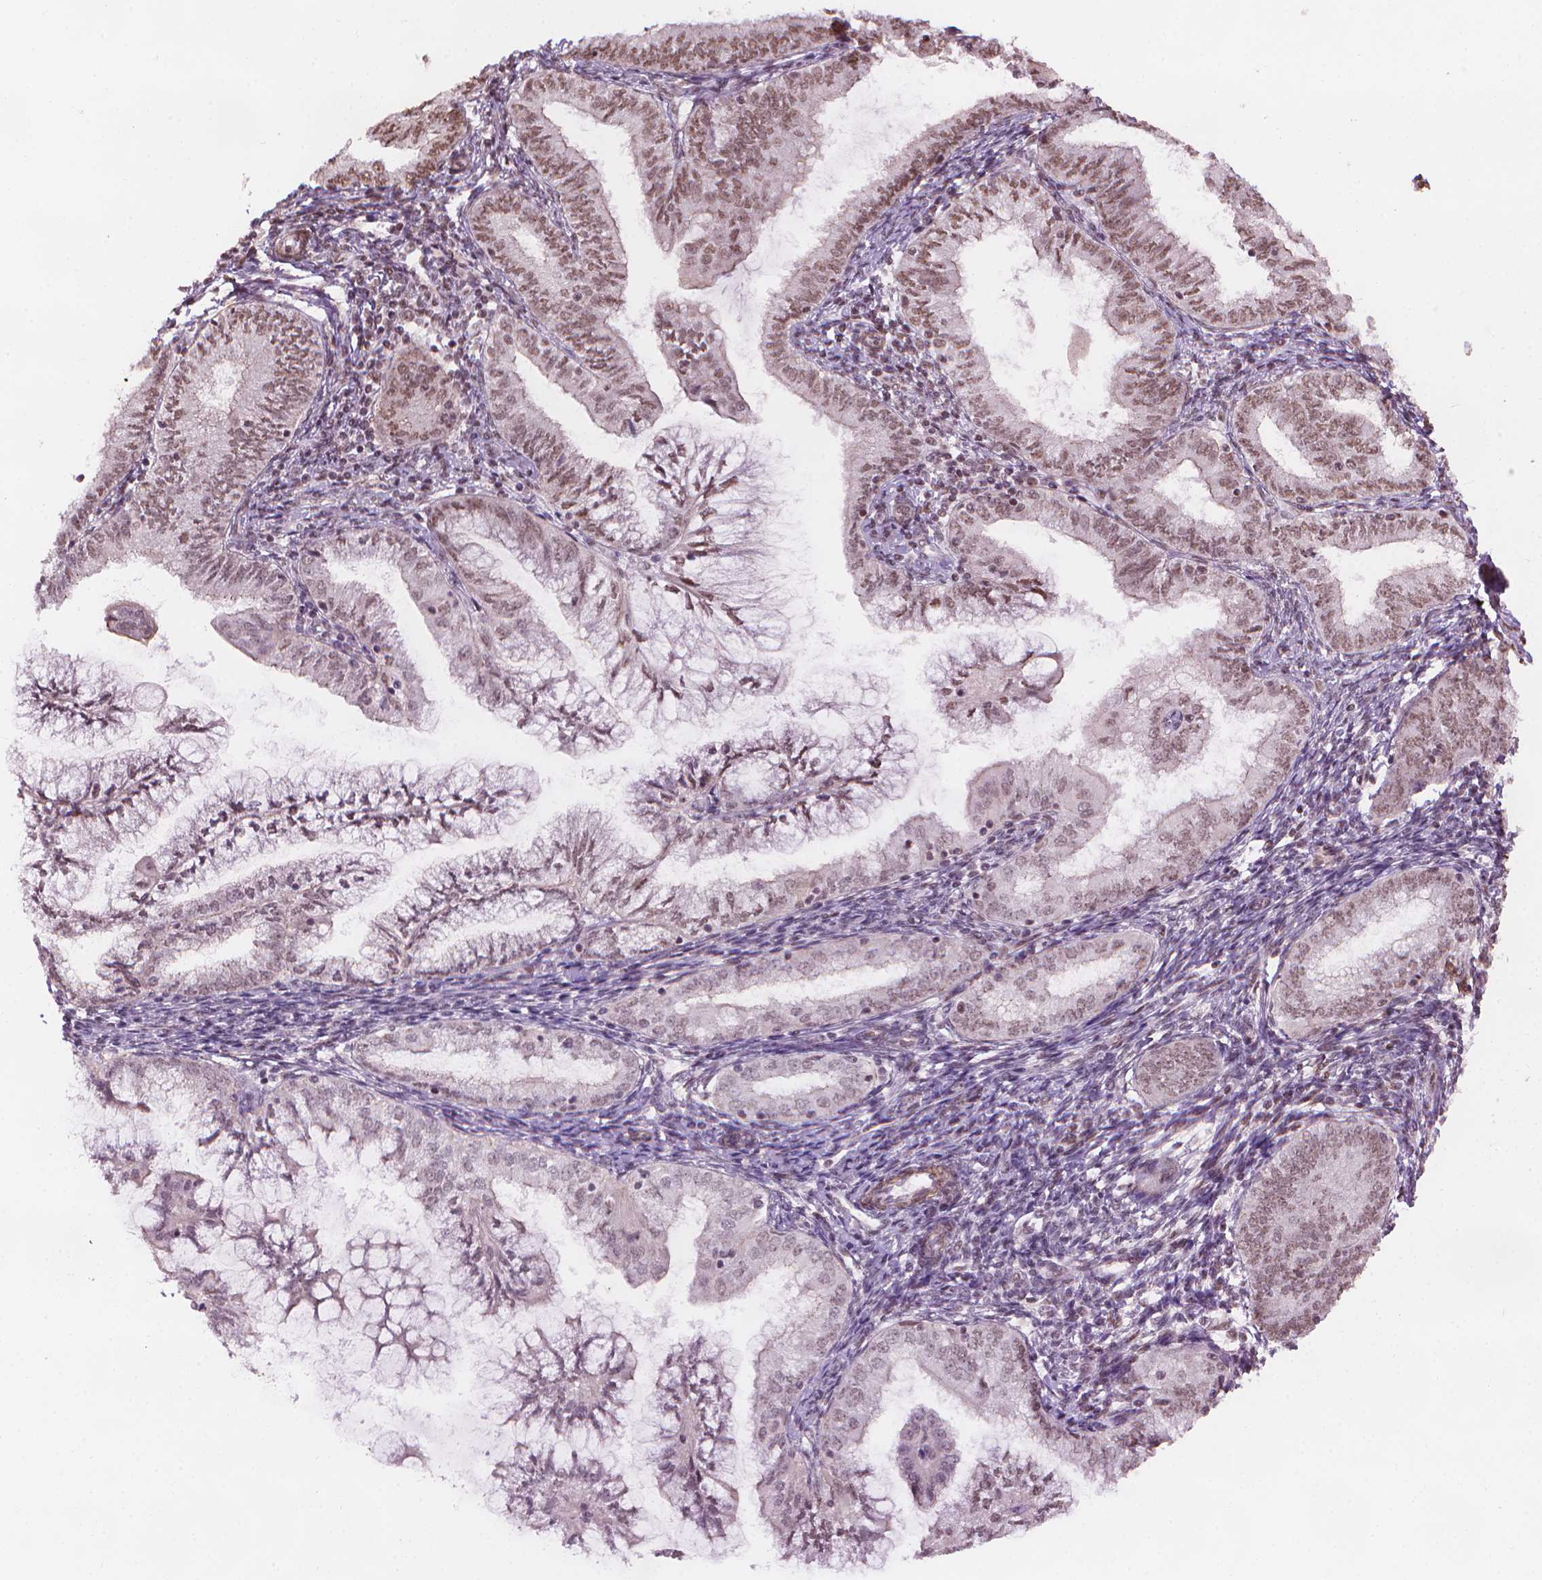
{"staining": {"intensity": "moderate", "quantity": "25%-75%", "location": "nuclear"}, "tissue": "endometrial cancer", "cell_type": "Tumor cells", "image_type": "cancer", "snomed": [{"axis": "morphology", "description": "Adenocarcinoma, NOS"}, {"axis": "topography", "description": "Endometrium"}], "caption": "Immunohistochemical staining of endometrial adenocarcinoma exhibits medium levels of moderate nuclear staining in approximately 25%-75% of tumor cells.", "gene": "HOXD4", "patient": {"sex": "female", "age": 55}}